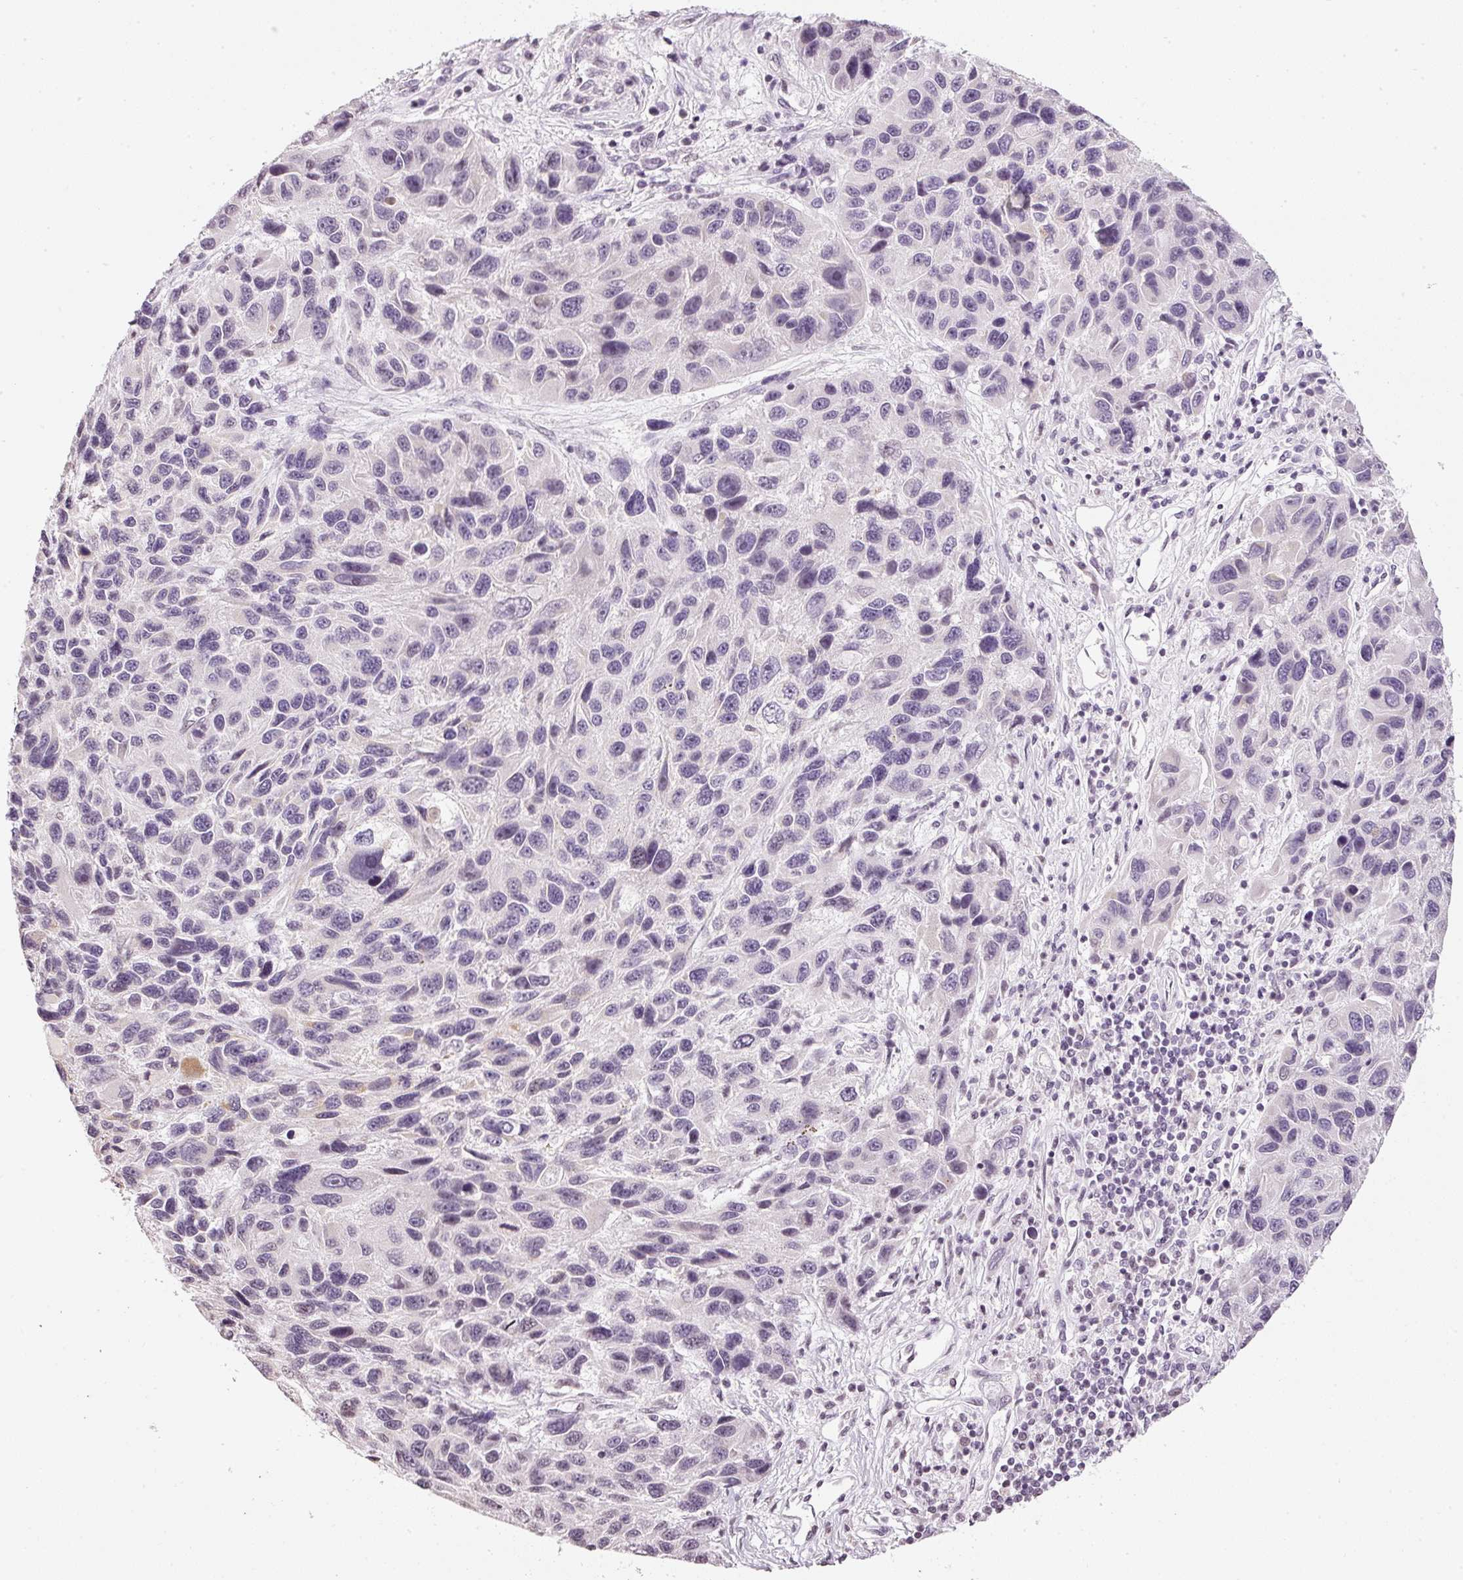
{"staining": {"intensity": "negative", "quantity": "none", "location": "none"}, "tissue": "melanoma", "cell_type": "Tumor cells", "image_type": "cancer", "snomed": [{"axis": "morphology", "description": "Malignant melanoma, NOS"}, {"axis": "topography", "description": "Skin"}], "caption": "Immunohistochemistry image of melanoma stained for a protein (brown), which reveals no positivity in tumor cells.", "gene": "NRDE2", "patient": {"sex": "male", "age": 53}}